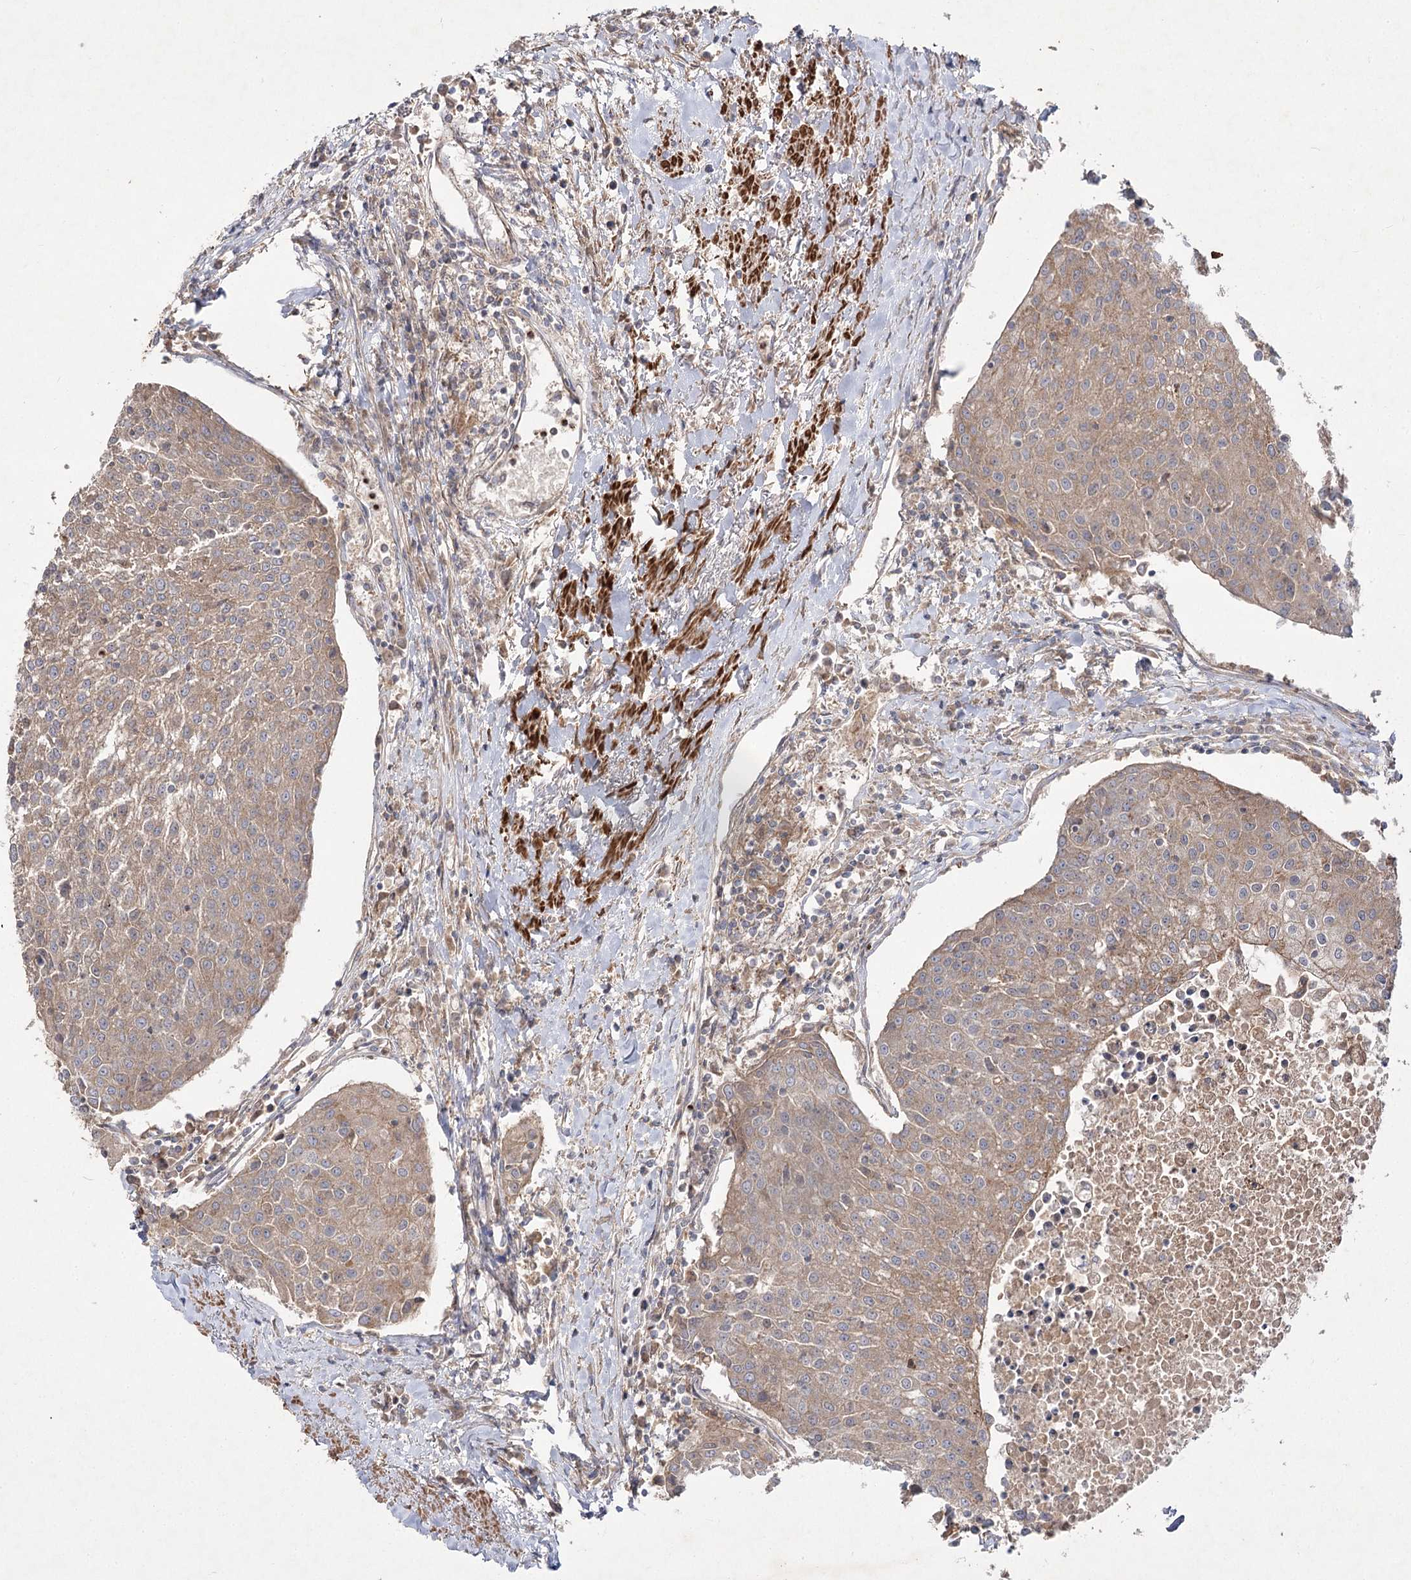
{"staining": {"intensity": "moderate", "quantity": ">75%", "location": "cytoplasmic/membranous"}, "tissue": "urothelial cancer", "cell_type": "Tumor cells", "image_type": "cancer", "snomed": [{"axis": "morphology", "description": "Urothelial carcinoma, High grade"}, {"axis": "topography", "description": "Urinary bladder"}], "caption": "Immunohistochemistry staining of urothelial carcinoma (high-grade), which reveals medium levels of moderate cytoplasmic/membranous expression in about >75% of tumor cells indicating moderate cytoplasmic/membranous protein staining. The staining was performed using DAB (brown) for protein detection and nuclei were counterstained in hematoxylin (blue).", "gene": "KIAA0825", "patient": {"sex": "female", "age": 85}}